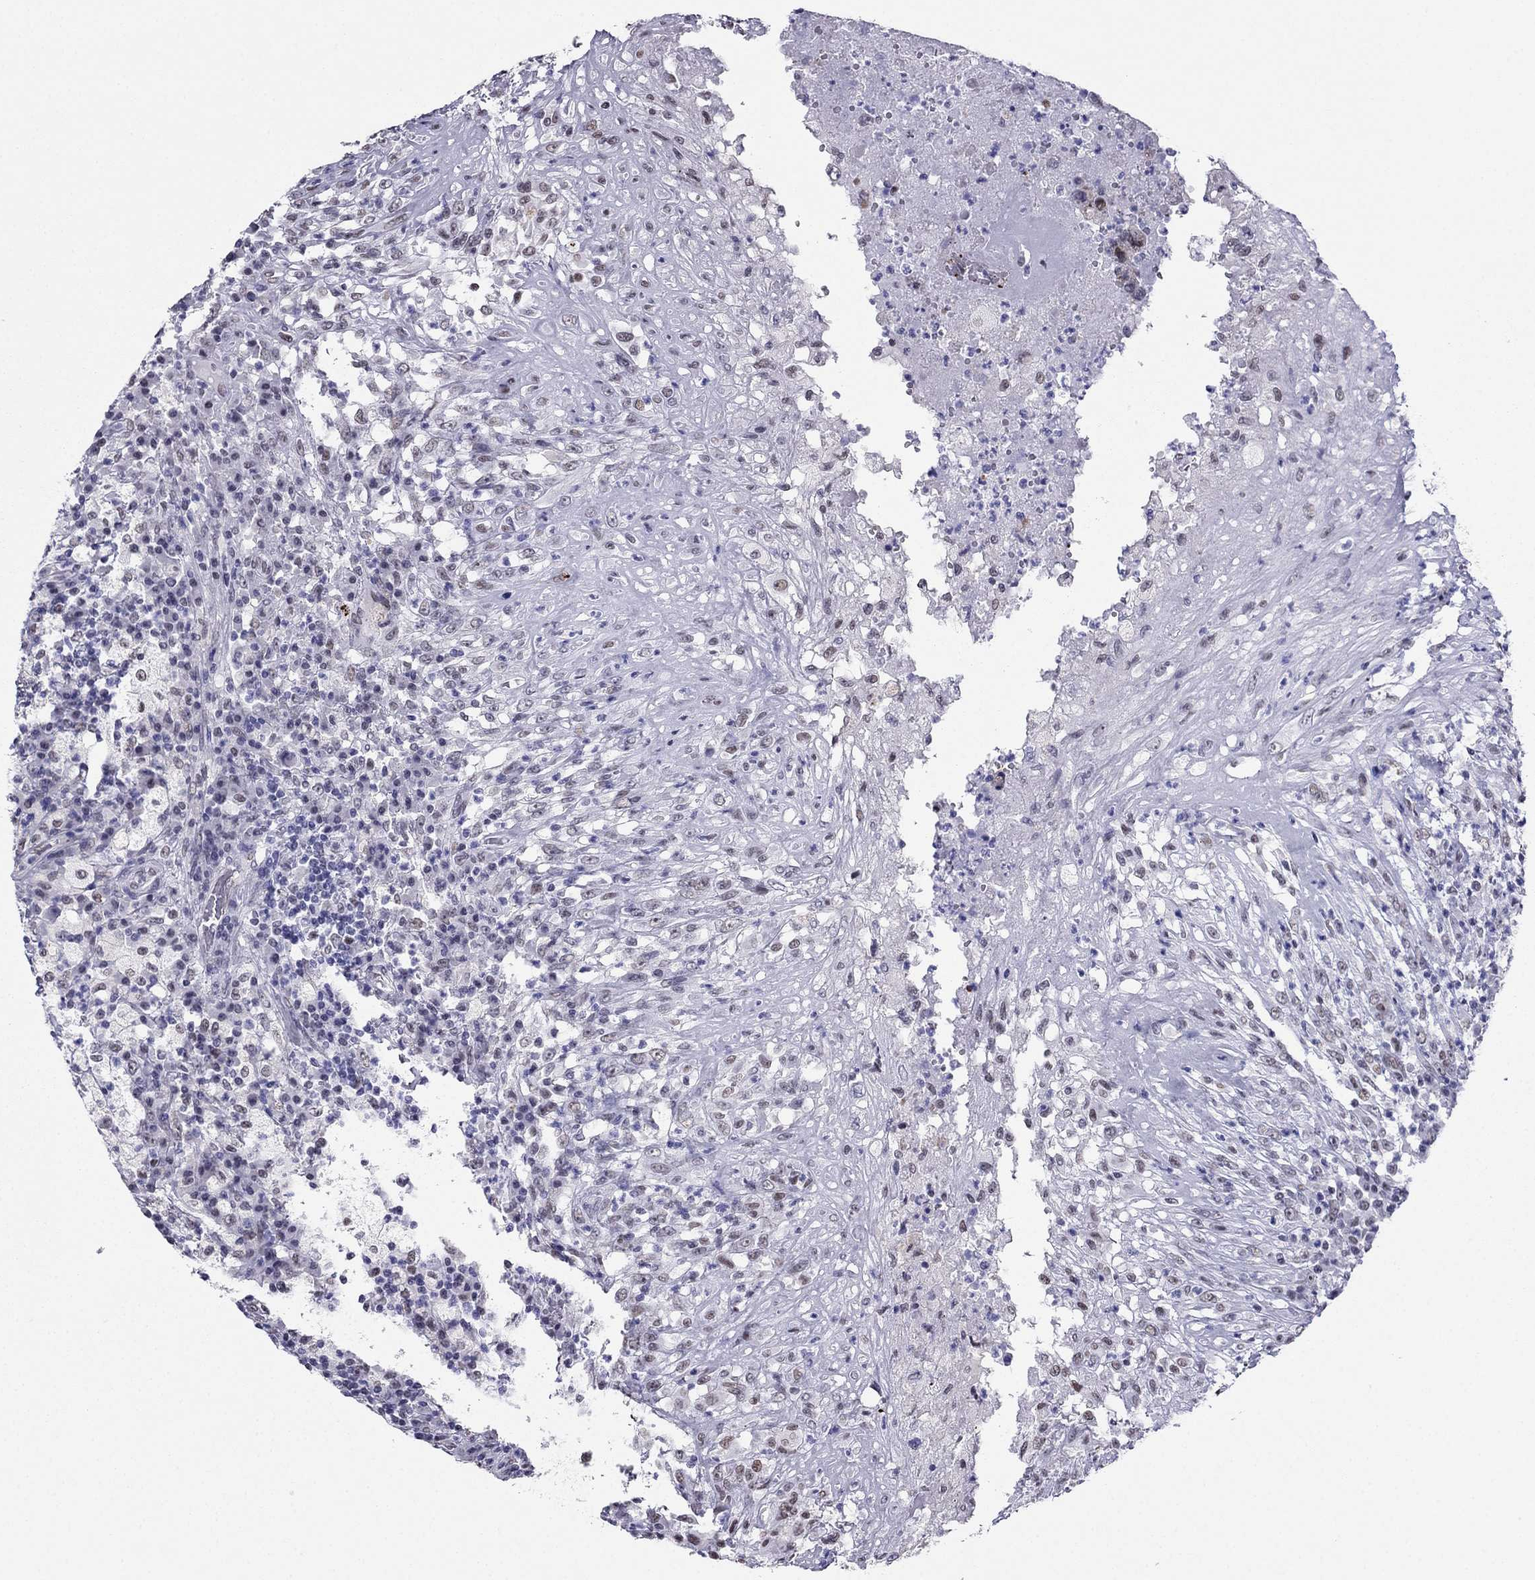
{"staining": {"intensity": "weak", "quantity": ">75%", "location": "nuclear"}, "tissue": "testis cancer", "cell_type": "Tumor cells", "image_type": "cancer", "snomed": [{"axis": "morphology", "description": "Necrosis, NOS"}, {"axis": "morphology", "description": "Carcinoma, Embryonal, NOS"}, {"axis": "topography", "description": "Testis"}], "caption": "IHC histopathology image of human testis embryonal carcinoma stained for a protein (brown), which reveals low levels of weak nuclear staining in about >75% of tumor cells.", "gene": "PPM1G", "patient": {"sex": "male", "age": 19}}